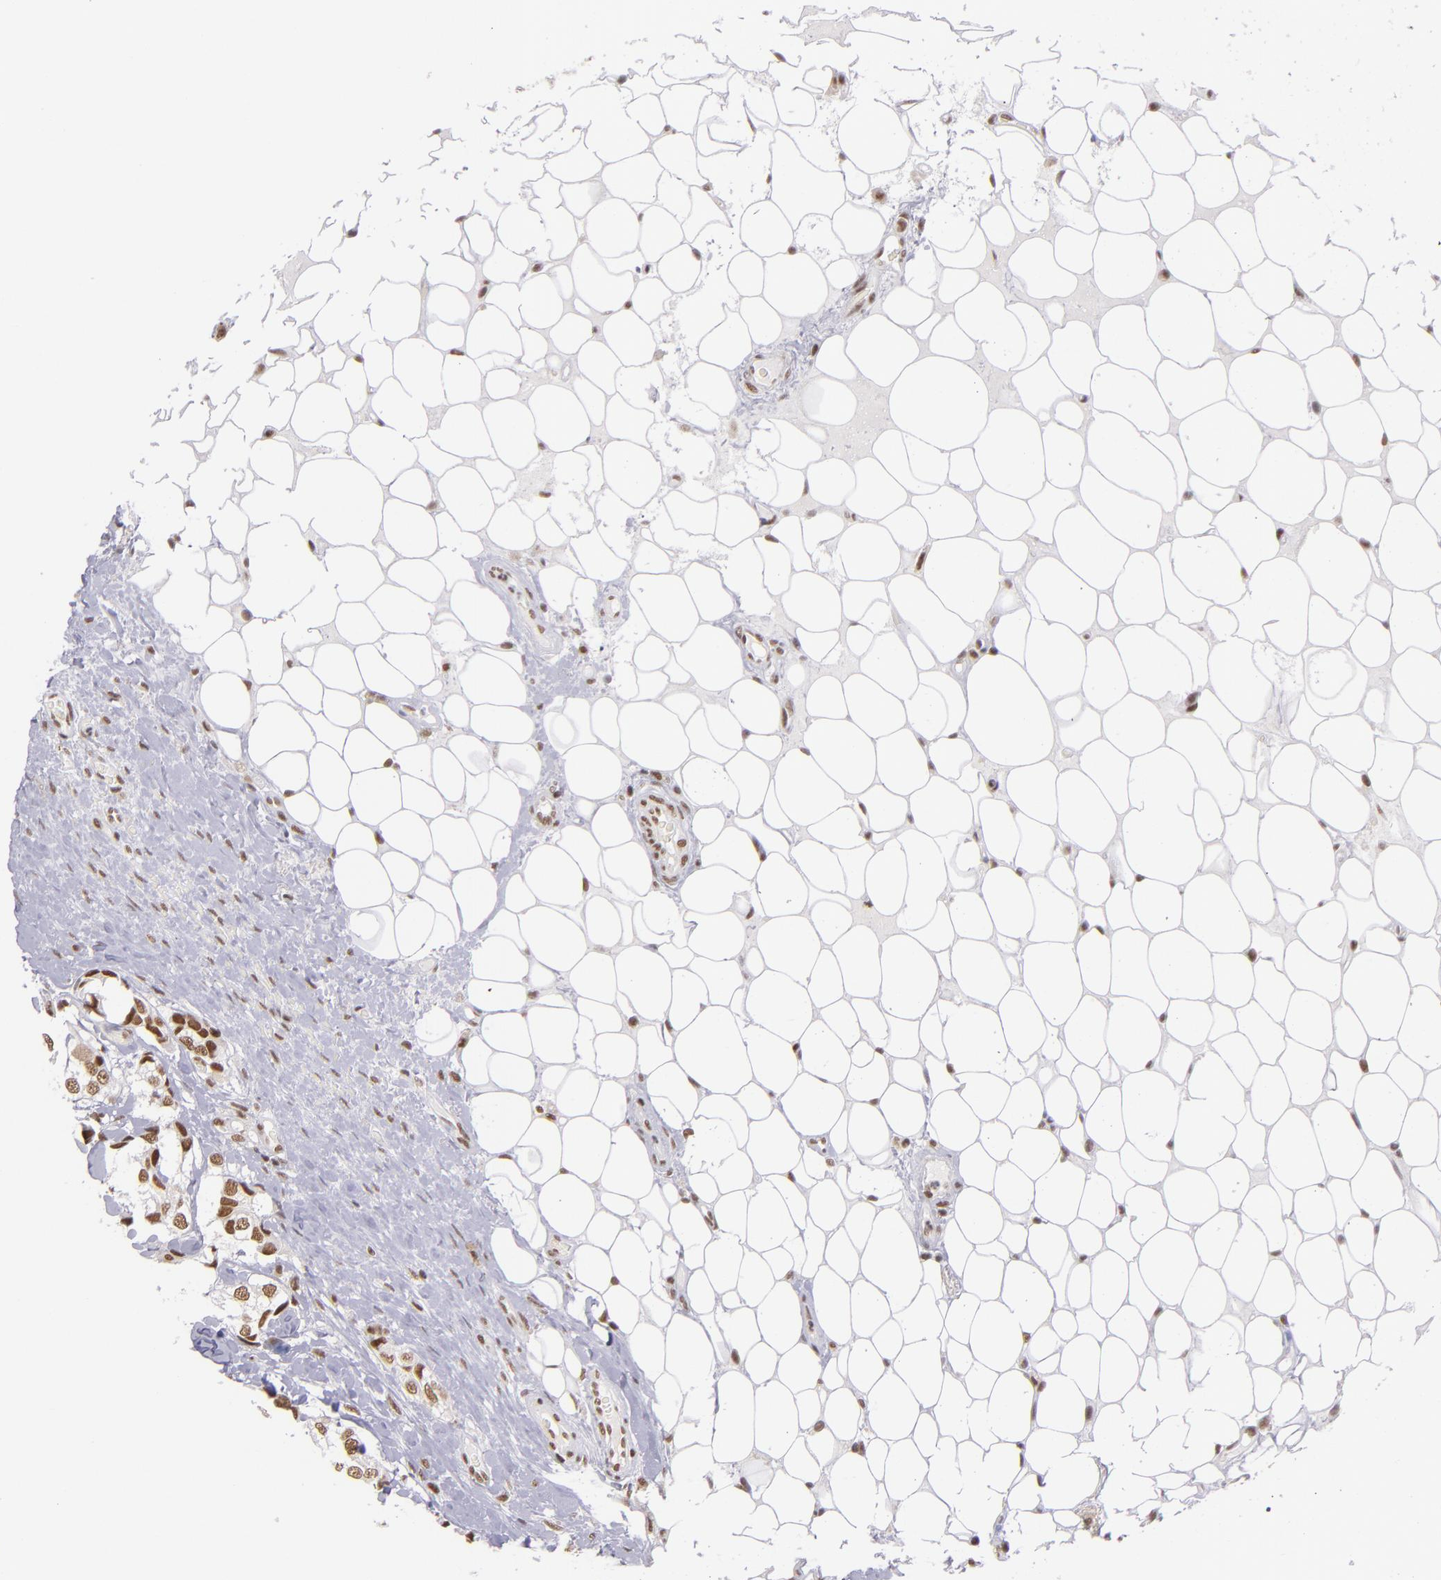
{"staining": {"intensity": "moderate", "quantity": ">75%", "location": "nuclear"}, "tissue": "breast cancer", "cell_type": "Tumor cells", "image_type": "cancer", "snomed": [{"axis": "morphology", "description": "Duct carcinoma"}, {"axis": "topography", "description": "Breast"}], "caption": "A medium amount of moderate nuclear staining is appreciated in about >75% of tumor cells in invasive ductal carcinoma (breast) tissue. (Stains: DAB in brown, nuclei in blue, Microscopy: brightfield microscopy at high magnification).", "gene": "ZNF148", "patient": {"sex": "female", "age": 68}}